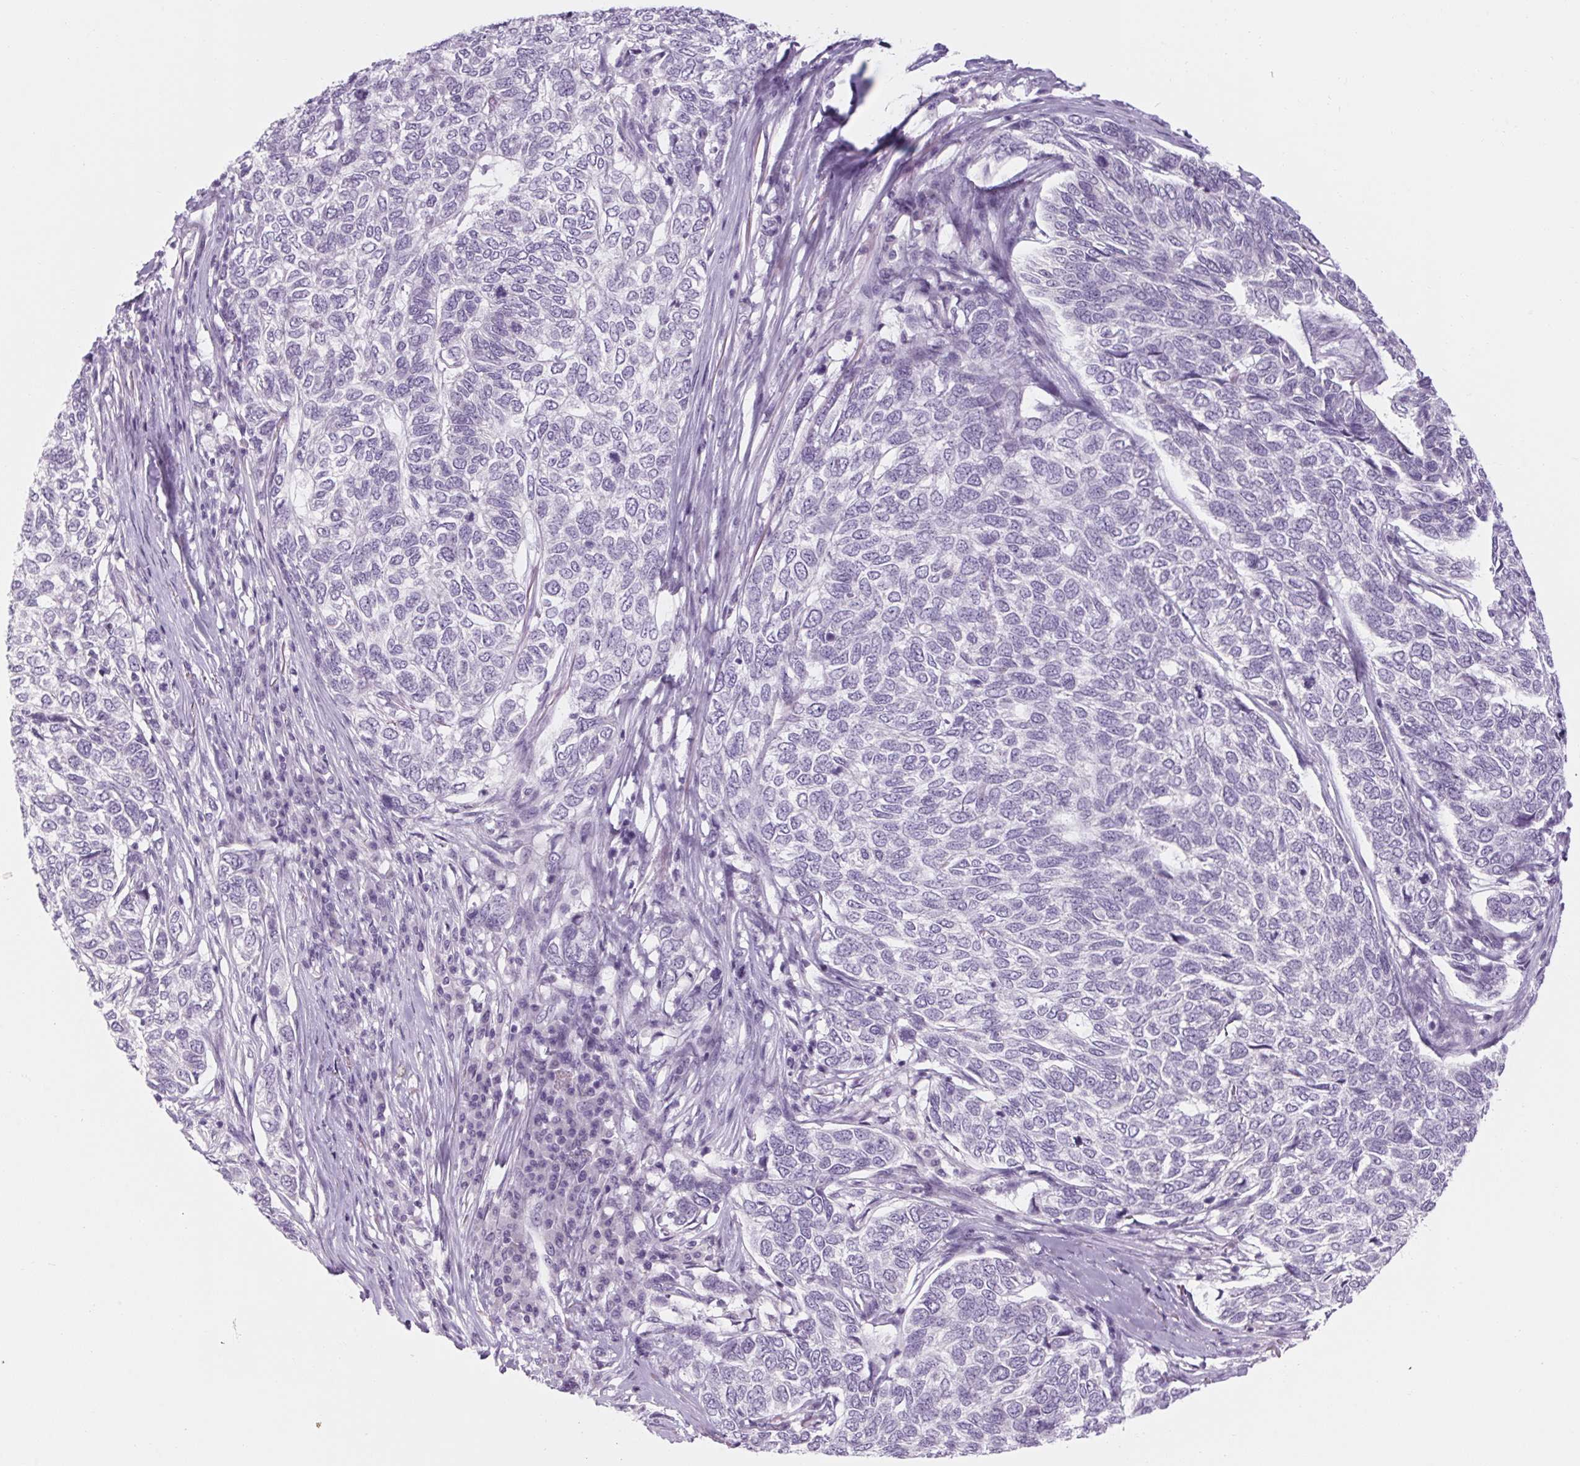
{"staining": {"intensity": "negative", "quantity": "none", "location": "none"}, "tissue": "skin cancer", "cell_type": "Tumor cells", "image_type": "cancer", "snomed": [{"axis": "morphology", "description": "Basal cell carcinoma"}, {"axis": "topography", "description": "Skin"}], "caption": "High magnification brightfield microscopy of skin cancer (basal cell carcinoma) stained with DAB (3,3'-diaminobenzidine) (brown) and counterstained with hematoxylin (blue): tumor cells show no significant positivity.", "gene": "RPTN", "patient": {"sex": "female", "age": 65}}